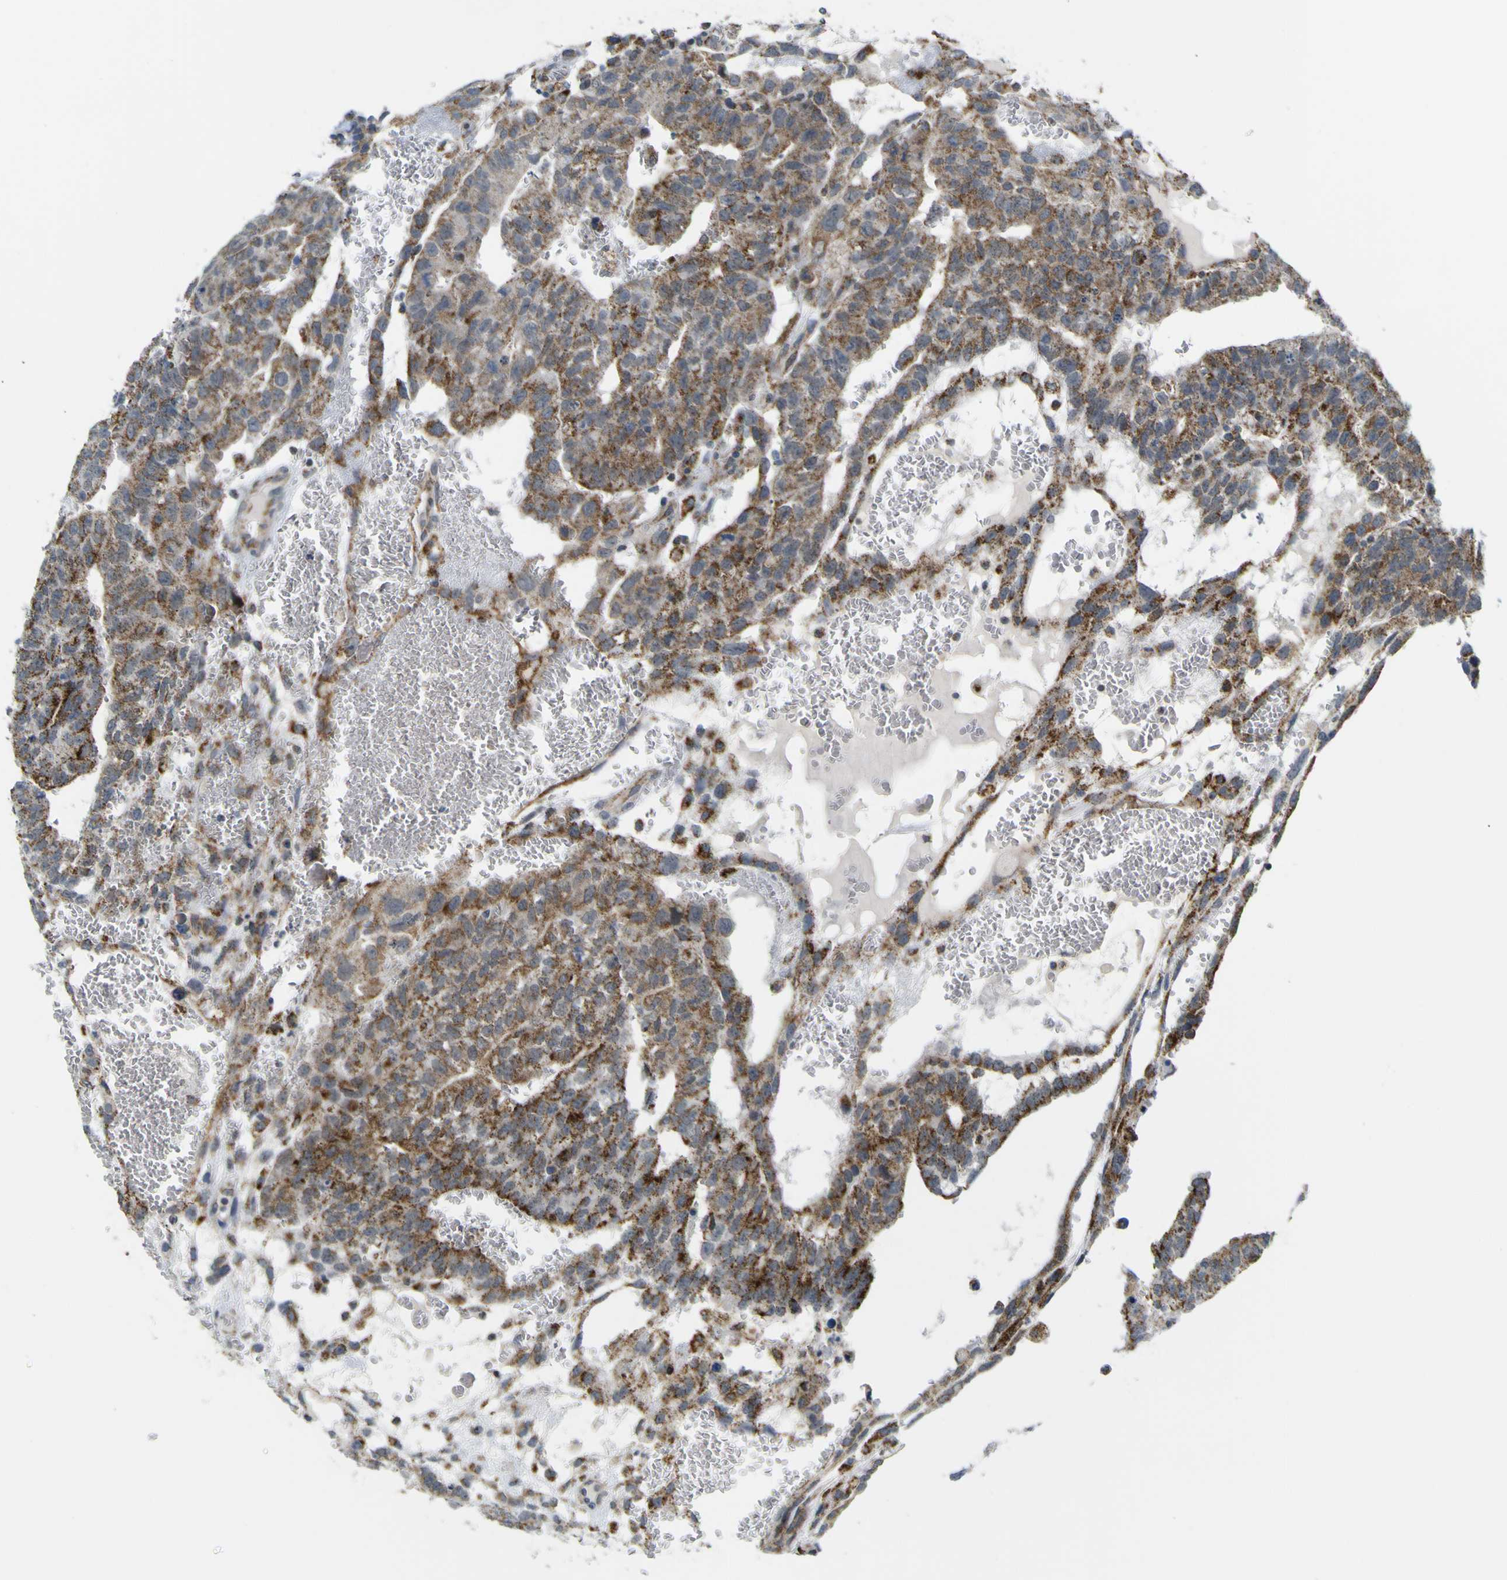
{"staining": {"intensity": "moderate", "quantity": ">75%", "location": "cytoplasmic/membranous"}, "tissue": "testis cancer", "cell_type": "Tumor cells", "image_type": "cancer", "snomed": [{"axis": "morphology", "description": "Seminoma, NOS"}, {"axis": "morphology", "description": "Carcinoma, Embryonal, NOS"}, {"axis": "topography", "description": "Testis"}], "caption": "Tumor cells reveal moderate cytoplasmic/membranous staining in about >75% of cells in testis cancer (embryonal carcinoma).", "gene": "ACBD5", "patient": {"sex": "male", "age": 52}}